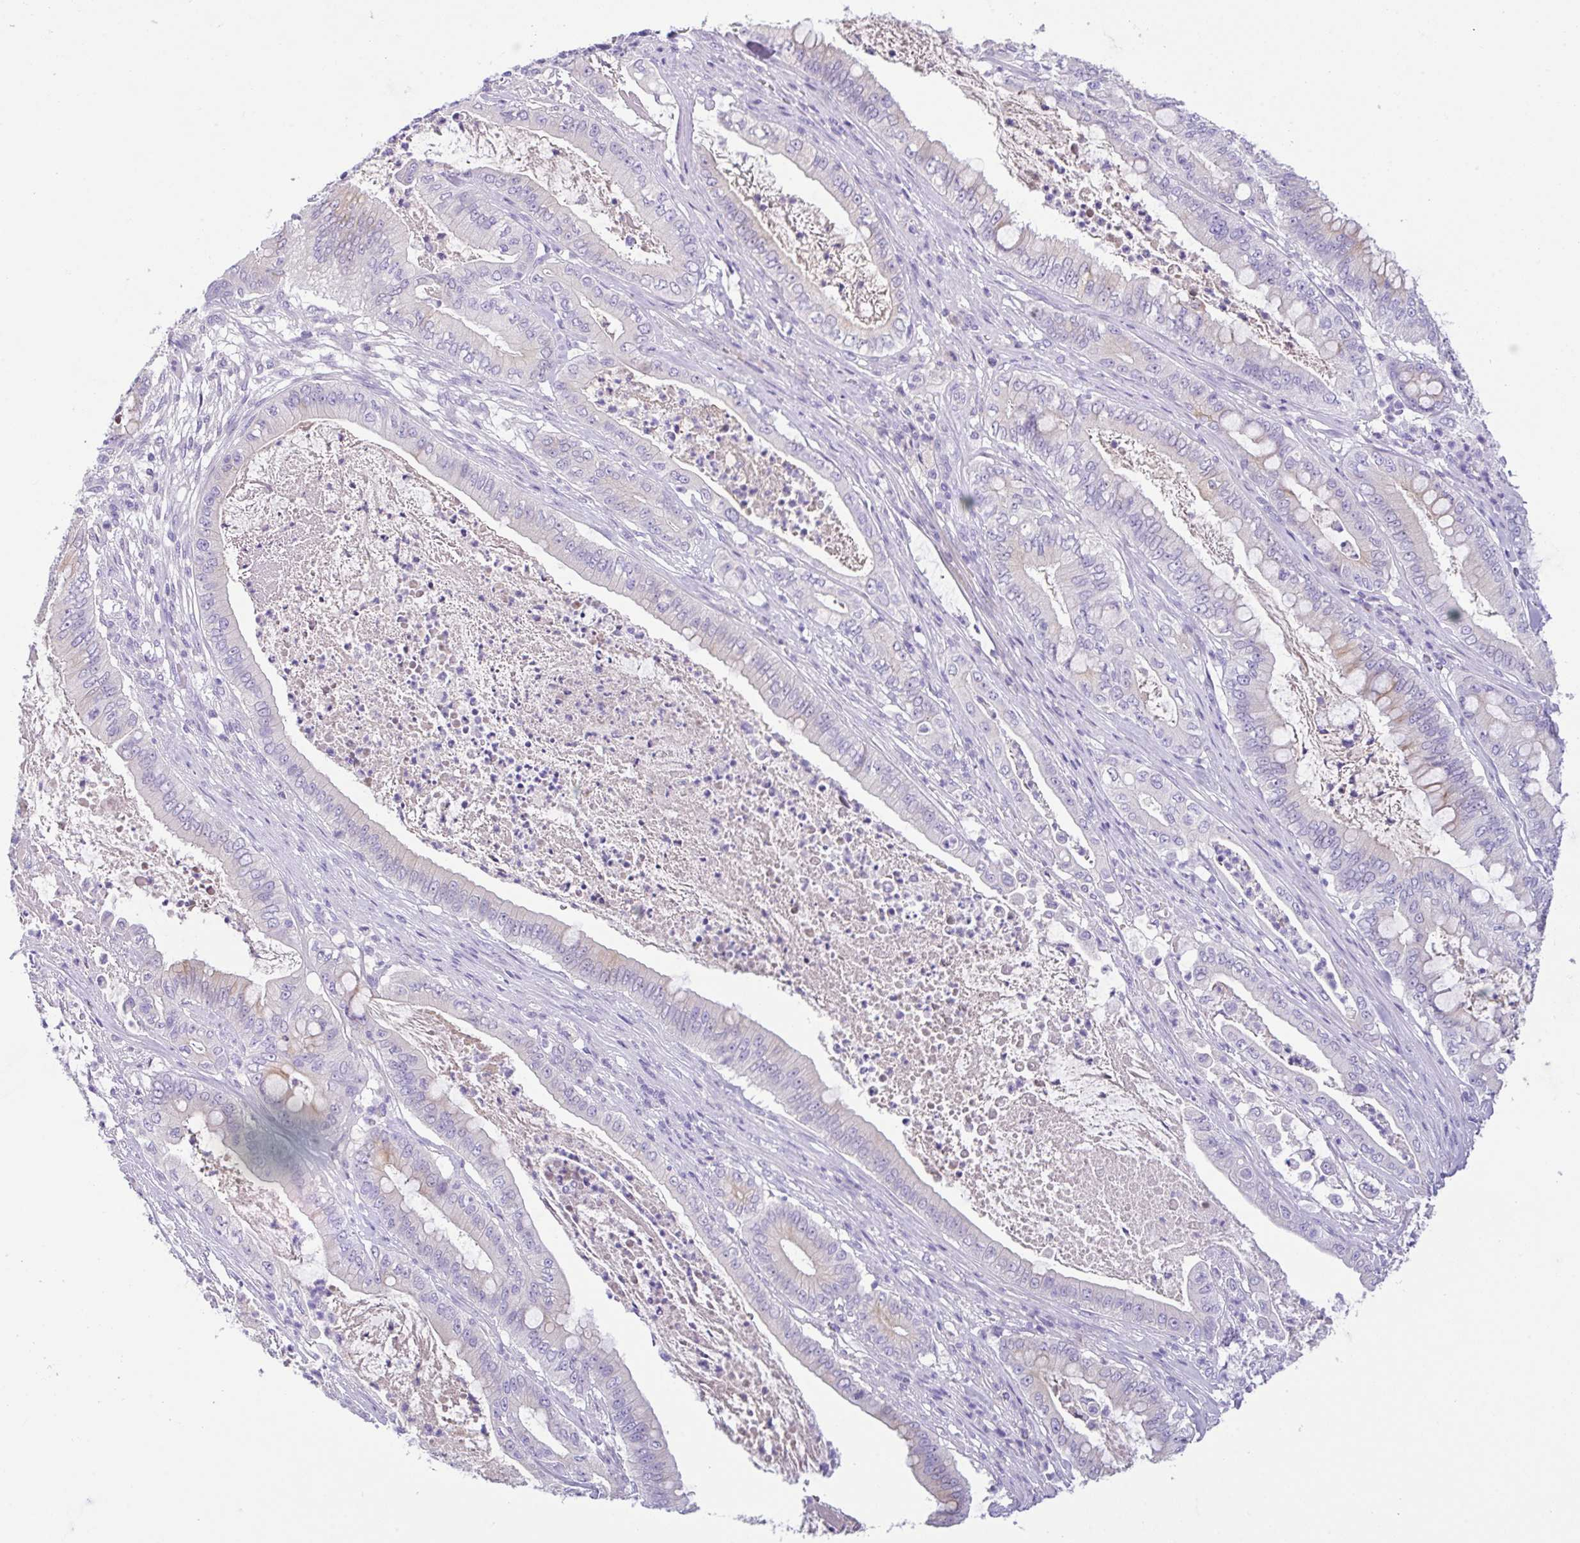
{"staining": {"intensity": "negative", "quantity": "none", "location": "none"}, "tissue": "pancreatic cancer", "cell_type": "Tumor cells", "image_type": "cancer", "snomed": [{"axis": "morphology", "description": "Adenocarcinoma, NOS"}, {"axis": "topography", "description": "Pancreas"}], "caption": "Immunohistochemical staining of human pancreatic cancer (adenocarcinoma) demonstrates no significant positivity in tumor cells. (Immunohistochemistry (ihc), brightfield microscopy, high magnification).", "gene": "FBXL20", "patient": {"sex": "male", "age": 71}}